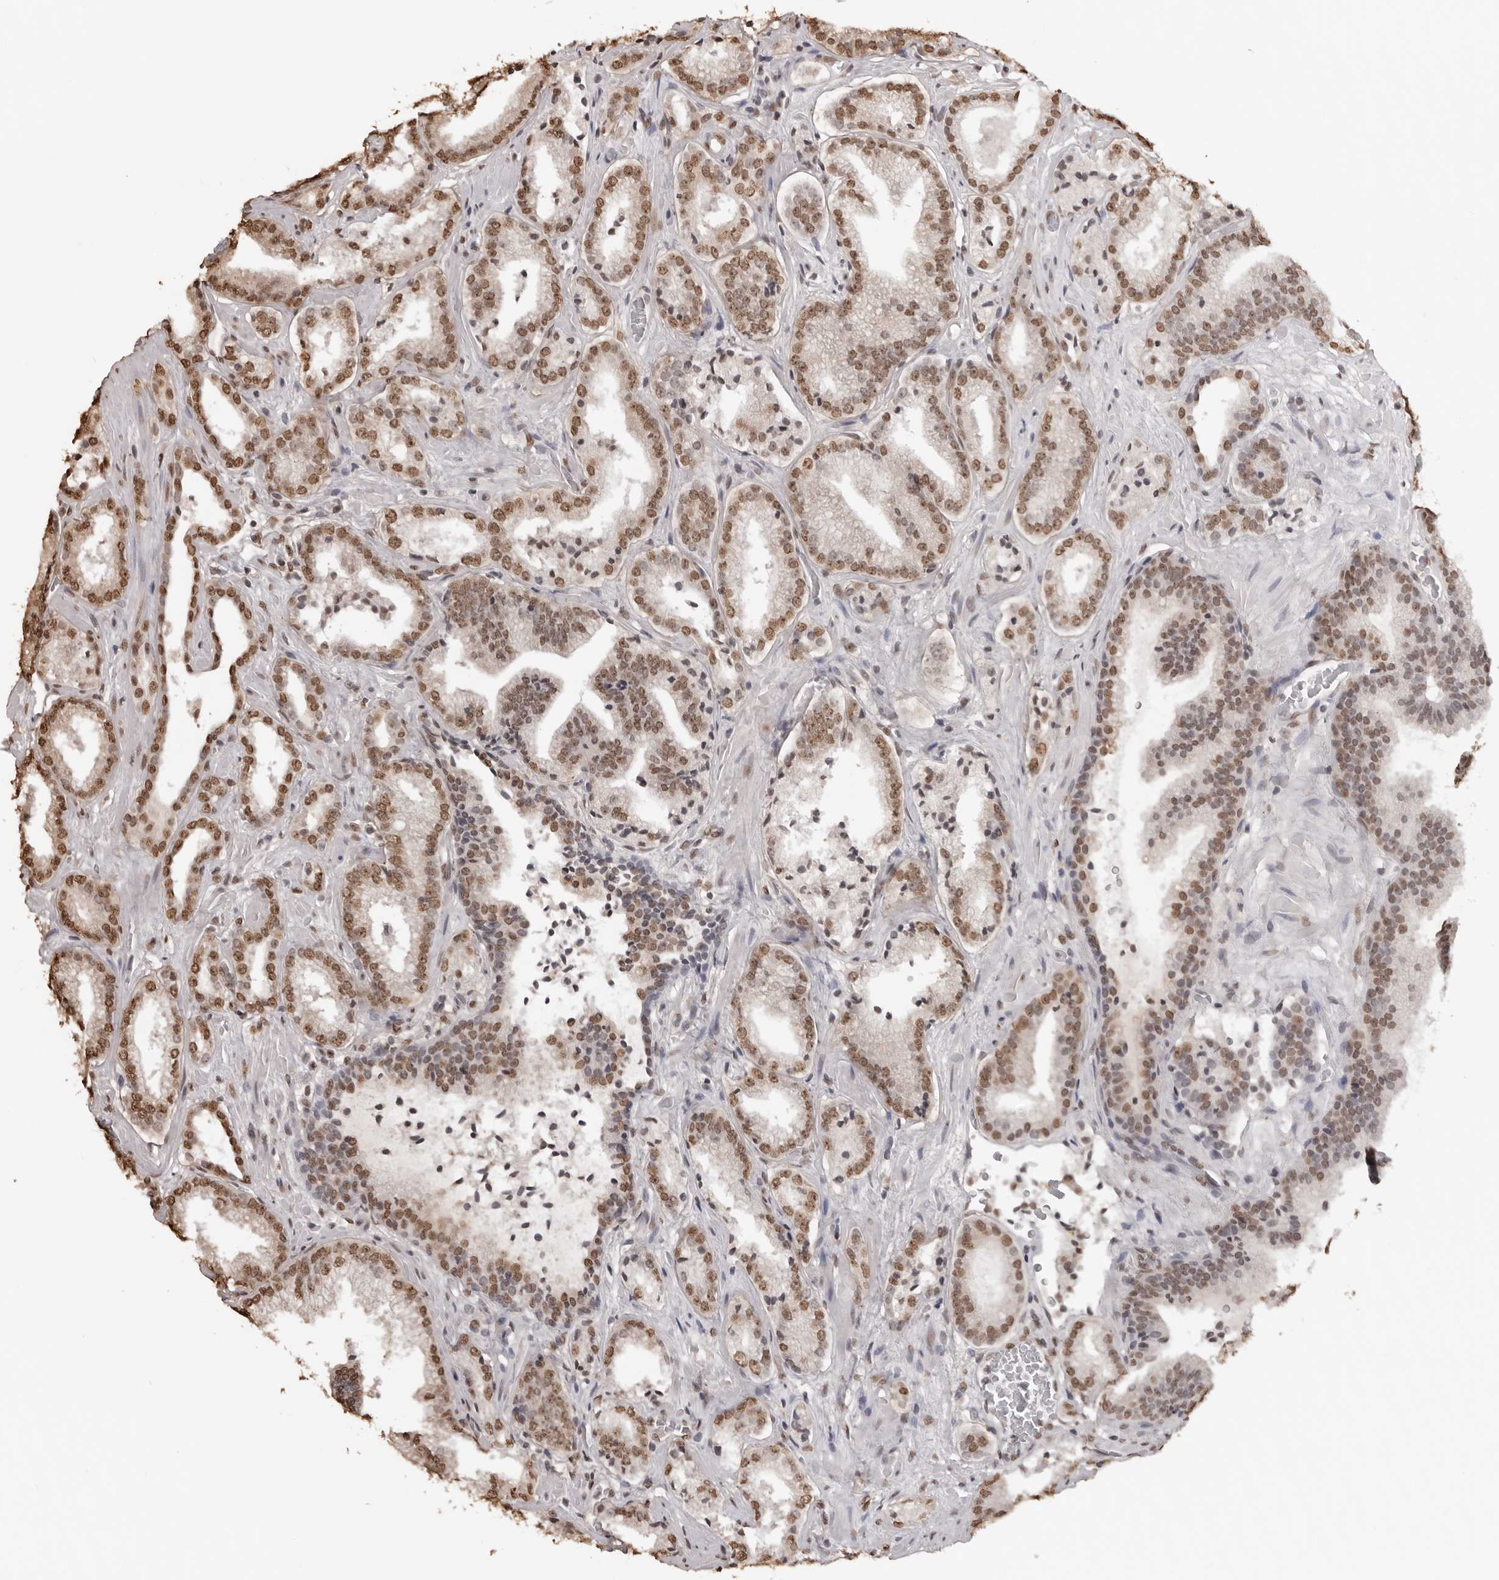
{"staining": {"intensity": "moderate", "quantity": ">75%", "location": "nuclear"}, "tissue": "prostate cancer", "cell_type": "Tumor cells", "image_type": "cancer", "snomed": [{"axis": "morphology", "description": "Adenocarcinoma, Low grade"}, {"axis": "topography", "description": "Prostate"}], "caption": "The photomicrograph demonstrates immunohistochemical staining of prostate cancer. There is moderate nuclear expression is appreciated in approximately >75% of tumor cells. The protein of interest is shown in brown color, while the nuclei are stained blue.", "gene": "OLIG3", "patient": {"sex": "male", "age": 62}}